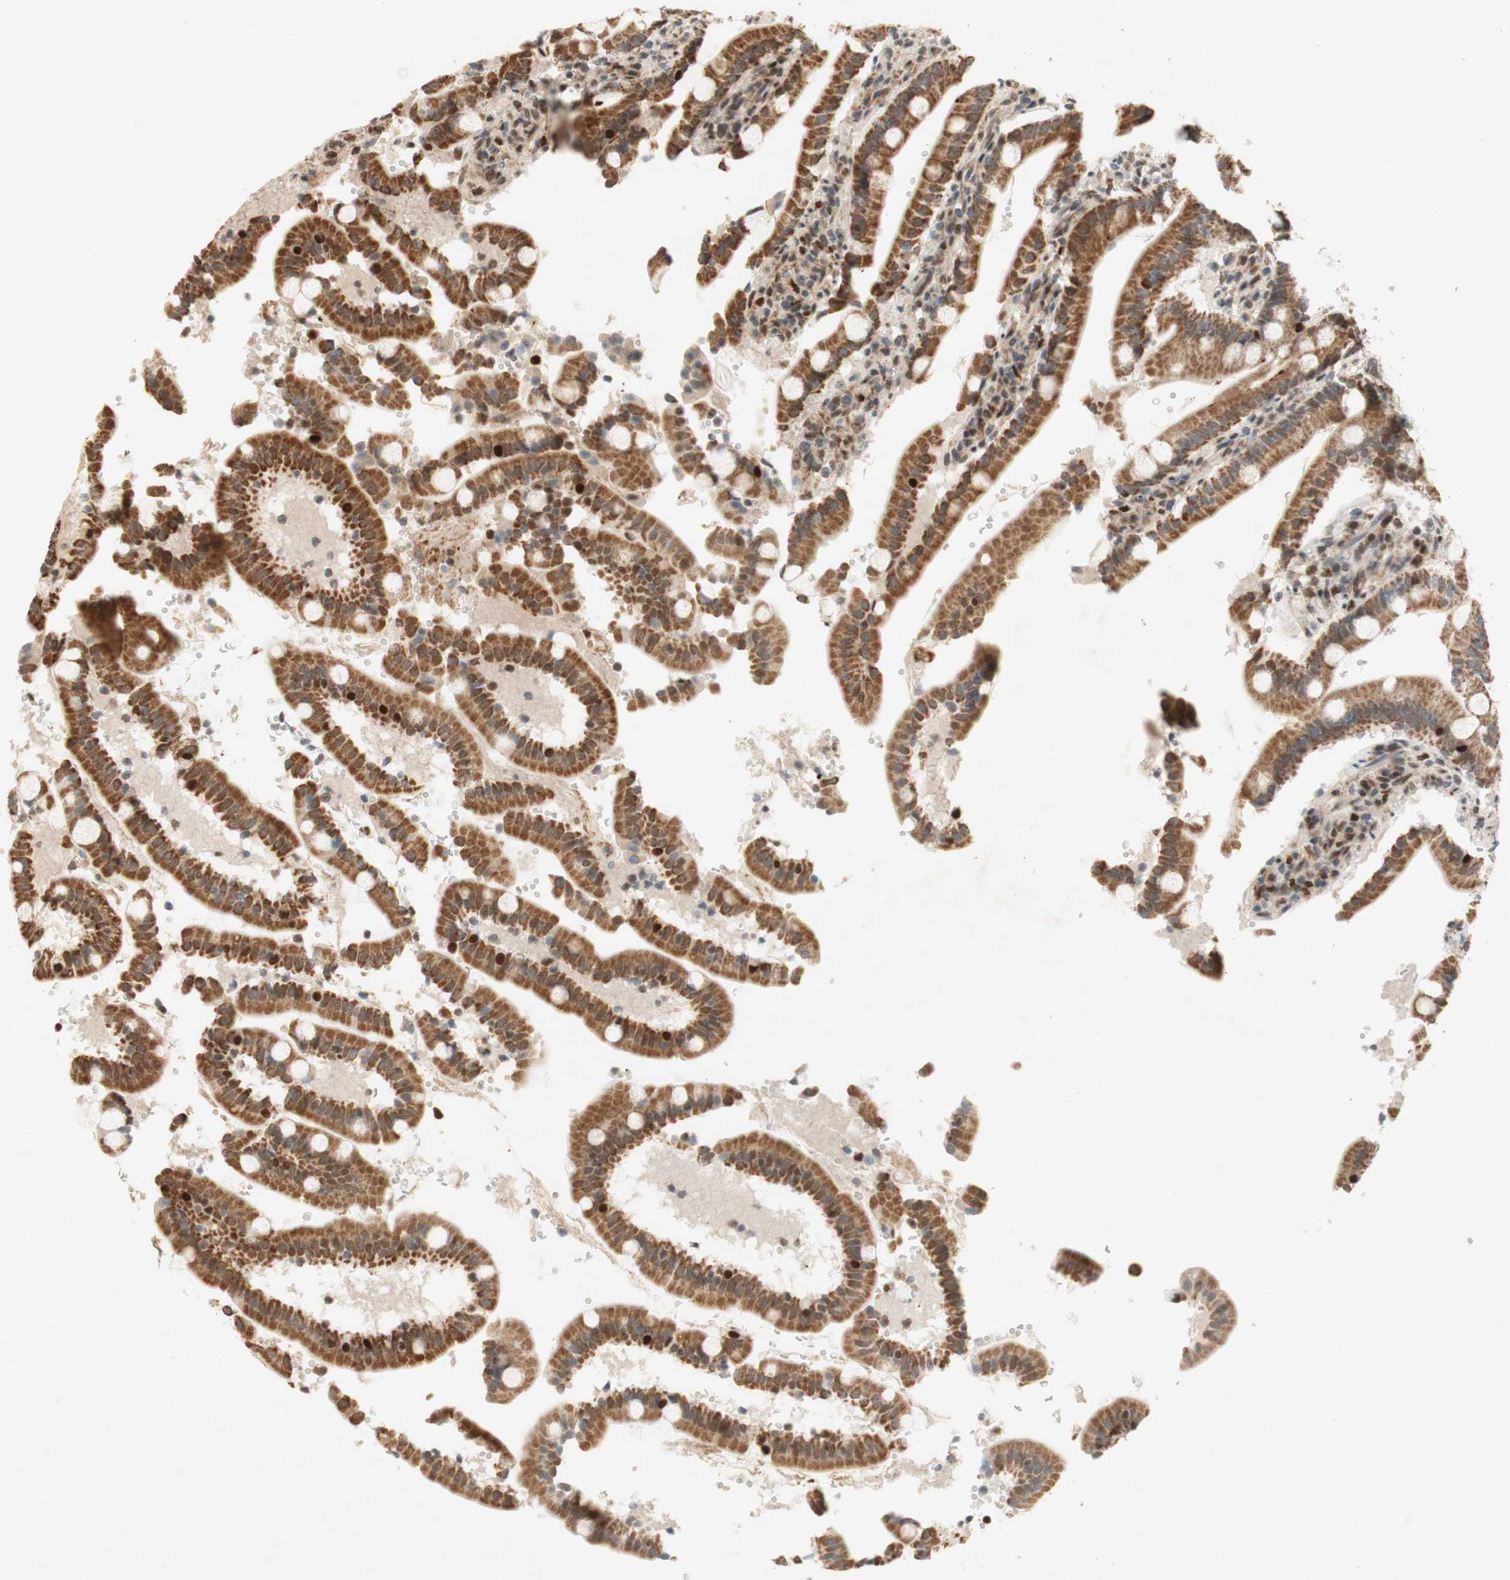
{"staining": {"intensity": "strong", "quantity": "<25%", "location": "cytoplasmic/membranous,nuclear"}, "tissue": "duodenum", "cell_type": "Glandular cells", "image_type": "normal", "snomed": [{"axis": "morphology", "description": "Normal tissue, NOS"}, {"axis": "topography", "description": "Small intestine, NOS"}], "caption": "Duodenum stained with DAB (3,3'-diaminobenzidine) immunohistochemistry (IHC) shows medium levels of strong cytoplasmic/membranous,nuclear positivity in about <25% of glandular cells.", "gene": "DNMT3A", "patient": {"sex": "female", "age": 71}}